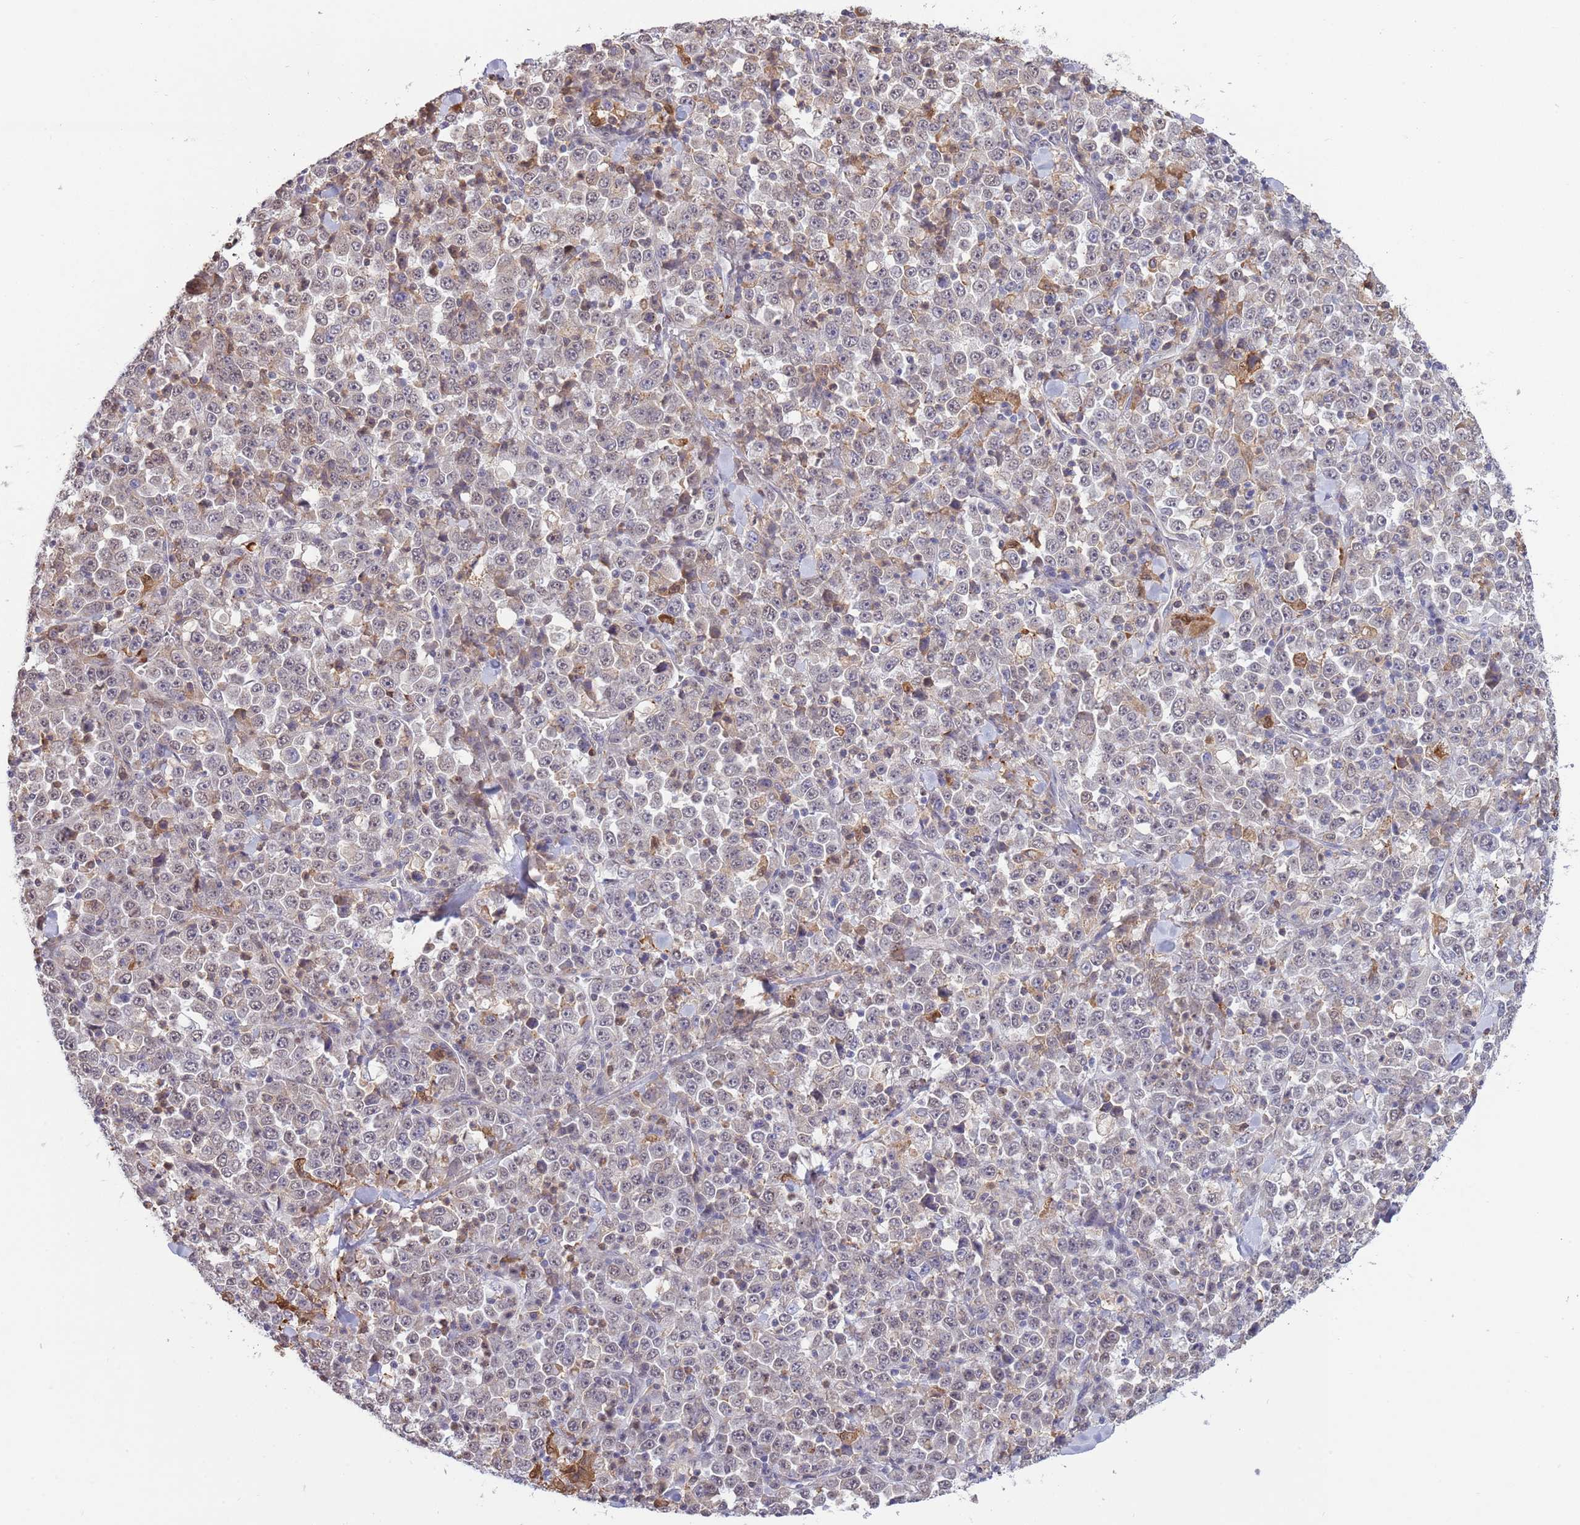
{"staining": {"intensity": "negative", "quantity": "none", "location": "none"}, "tissue": "stomach cancer", "cell_type": "Tumor cells", "image_type": "cancer", "snomed": [{"axis": "morphology", "description": "Normal tissue, NOS"}, {"axis": "morphology", "description": "Adenocarcinoma, NOS"}, {"axis": "topography", "description": "Stomach, upper"}, {"axis": "topography", "description": "Stomach"}], "caption": "Micrograph shows no protein staining in tumor cells of stomach cancer tissue. (DAB (3,3'-diaminobenzidine) immunohistochemistry (IHC) with hematoxylin counter stain).", "gene": "CCNJL", "patient": {"sex": "male", "age": 59}}